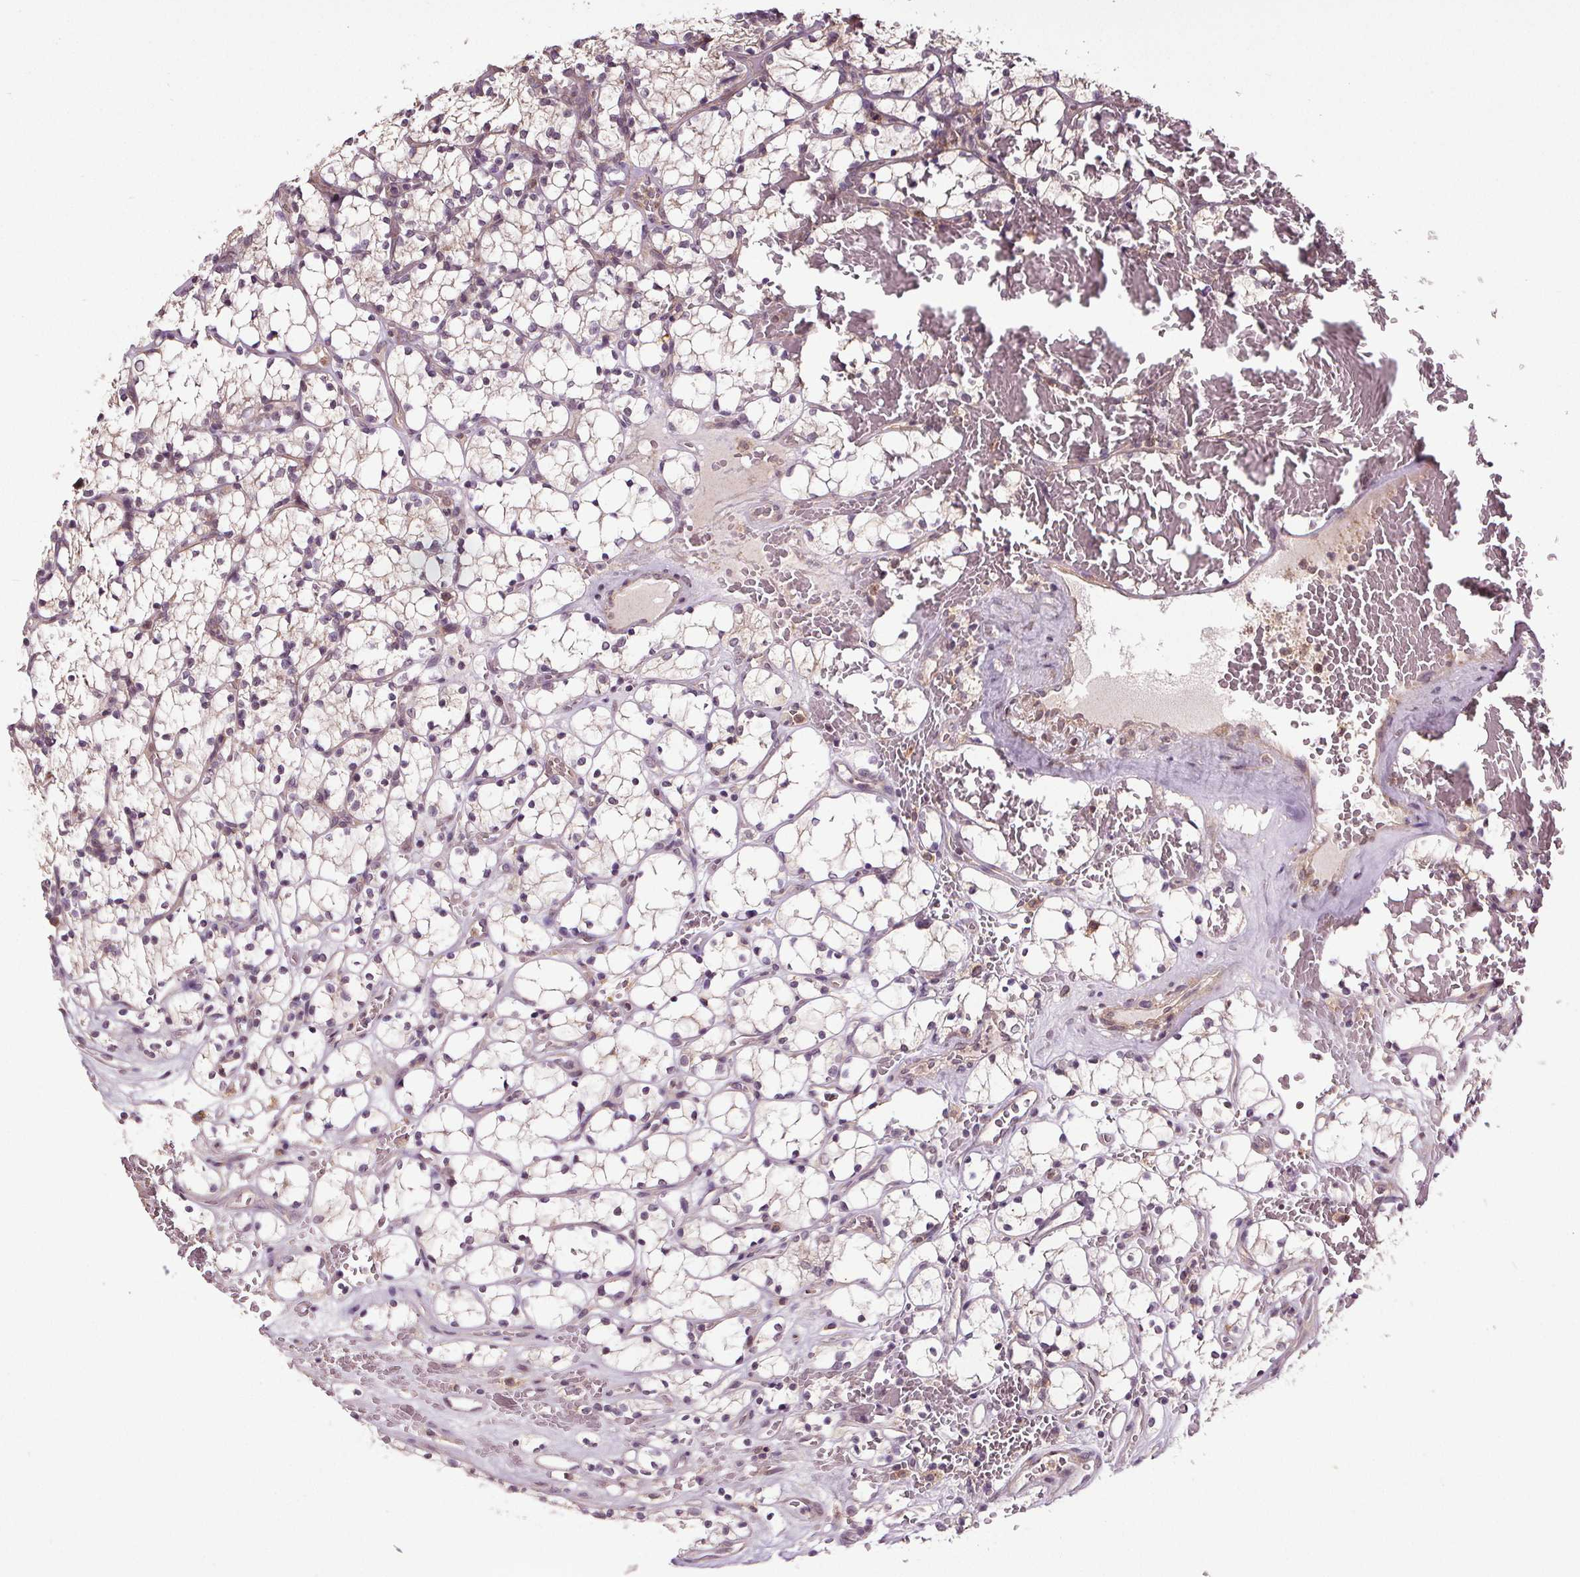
{"staining": {"intensity": "negative", "quantity": "none", "location": "none"}, "tissue": "renal cancer", "cell_type": "Tumor cells", "image_type": "cancer", "snomed": [{"axis": "morphology", "description": "Adenocarcinoma, NOS"}, {"axis": "topography", "description": "Kidney"}], "caption": "An immunohistochemistry (IHC) photomicrograph of renal cancer is shown. There is no staining in tumor cells of renal cancer.", "gene": "EPHB3", "patient": {"sex": "female", "age": 69}}